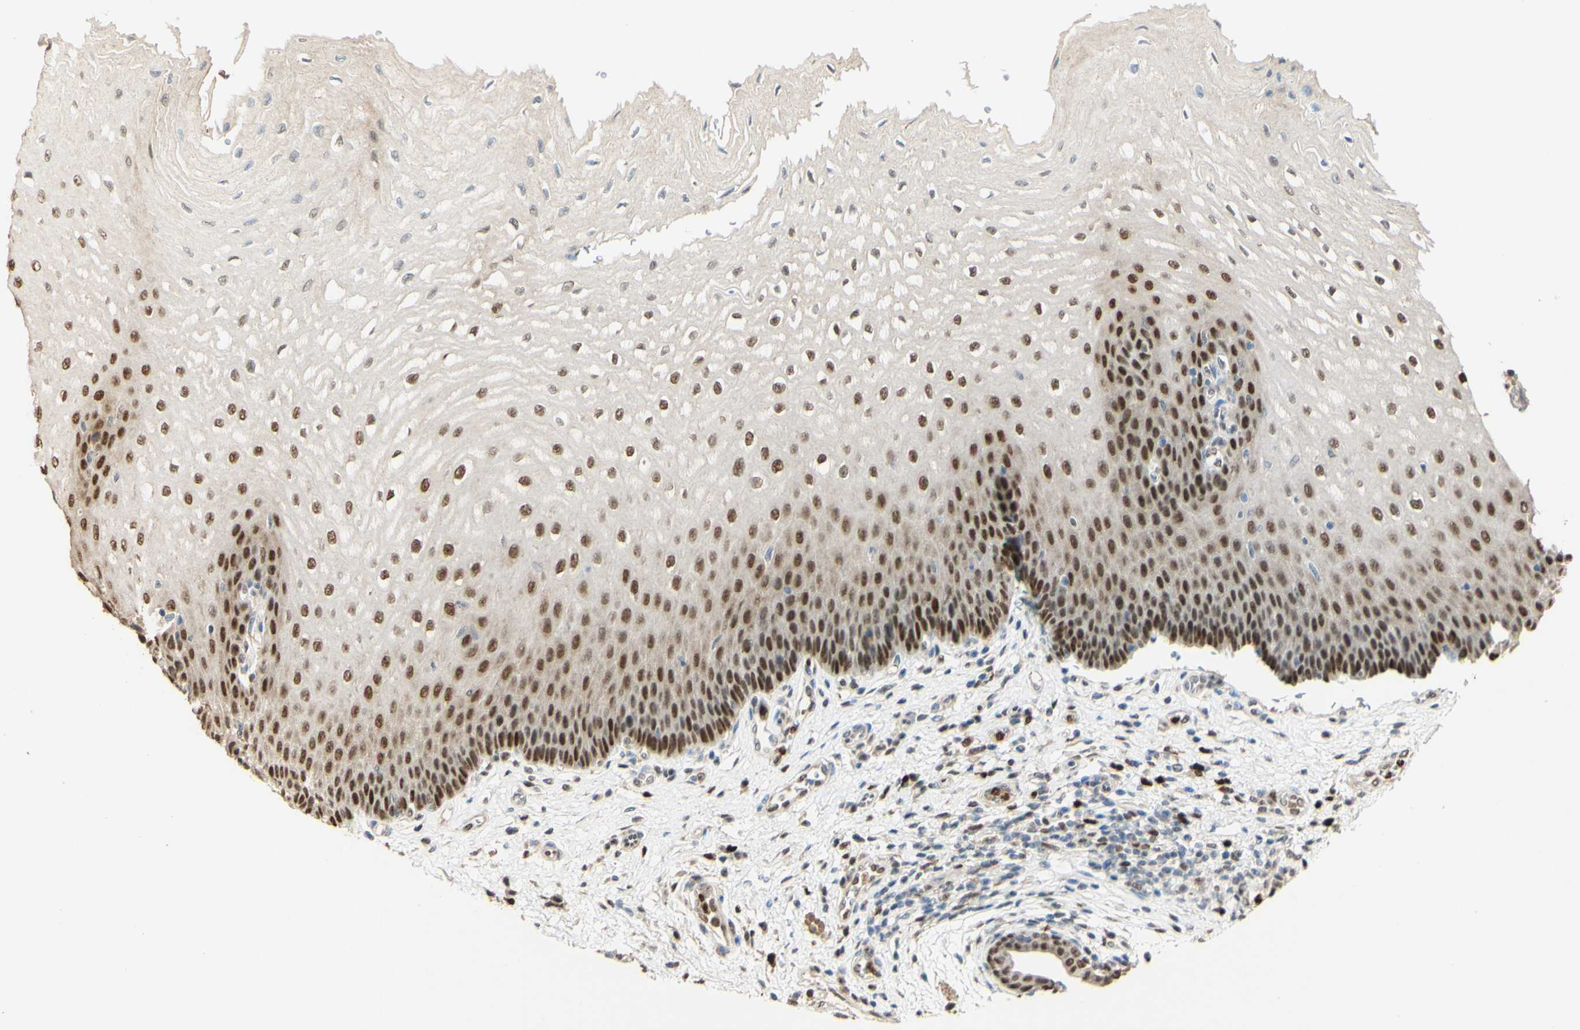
{"staining": {"intensity": "strong", "quantity": ">75%", "location": "cytoplasmic/membranous,nuclear"}, "tissue": "esophagus", "cell_type": "Squamous epithelial cells", "image_type": "normal", "snomed": [{"axis": "morphology", "description": "Normal tissue, NOS"}, {"axis": "topography", "description": "Esophagus"}], "caption": "Squamous epithelial cells demonstrate high levels of strong cytoplasmic/membranous,nuclear expression in about >75% of cells in normal esophagus. The protein is stained brown, and the nuclei are stained in blue (DAB IHC with brightfield microscopy, high magnification).", "gene": "MAP3K4", "patient": {"sex": "male", "age": 54}}